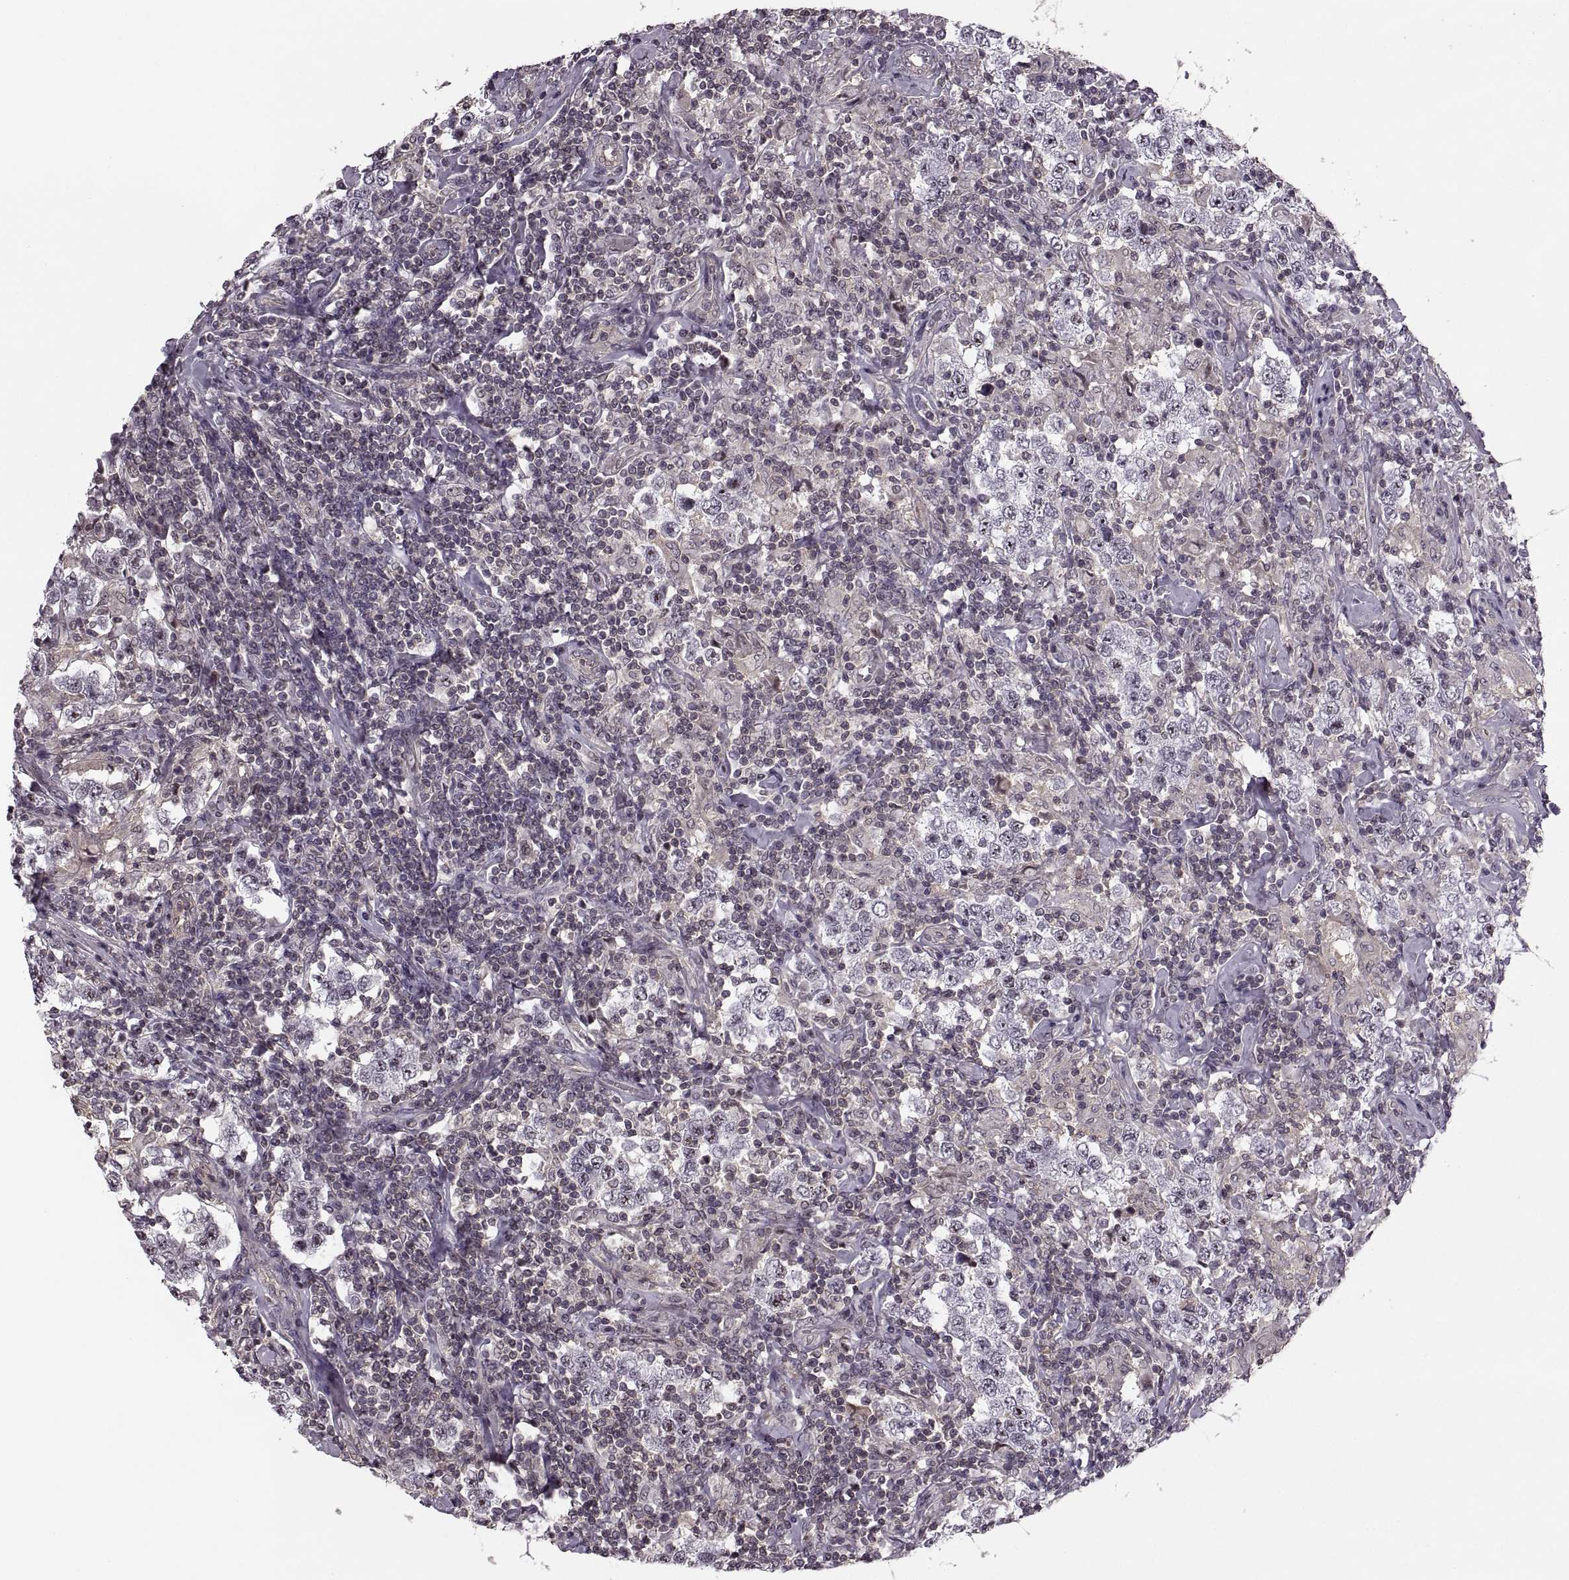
{"staining": {"intensity": "moderate", "quantity": "<25%", "location": "nuclear"}, "tissue": "testis cancer", "cell_type": "Tumor cells", "image_type": "cancer", "snomed": [{"axis": "morphology", "description": "Seminoma, NOS"}, {"axis": "morphology", "description": "Carcinoma, Embryonal, NOS"}, {"axis": "topography", "description": "Testis"}], "caption": "Protein expression analysis of human testis cancer (embryonal carcinoma) reveals moderate nuclear expression in about <25% of tumor cells.", "gene": "LUZP2", "patient": {"sex": "male", "age": 41}}